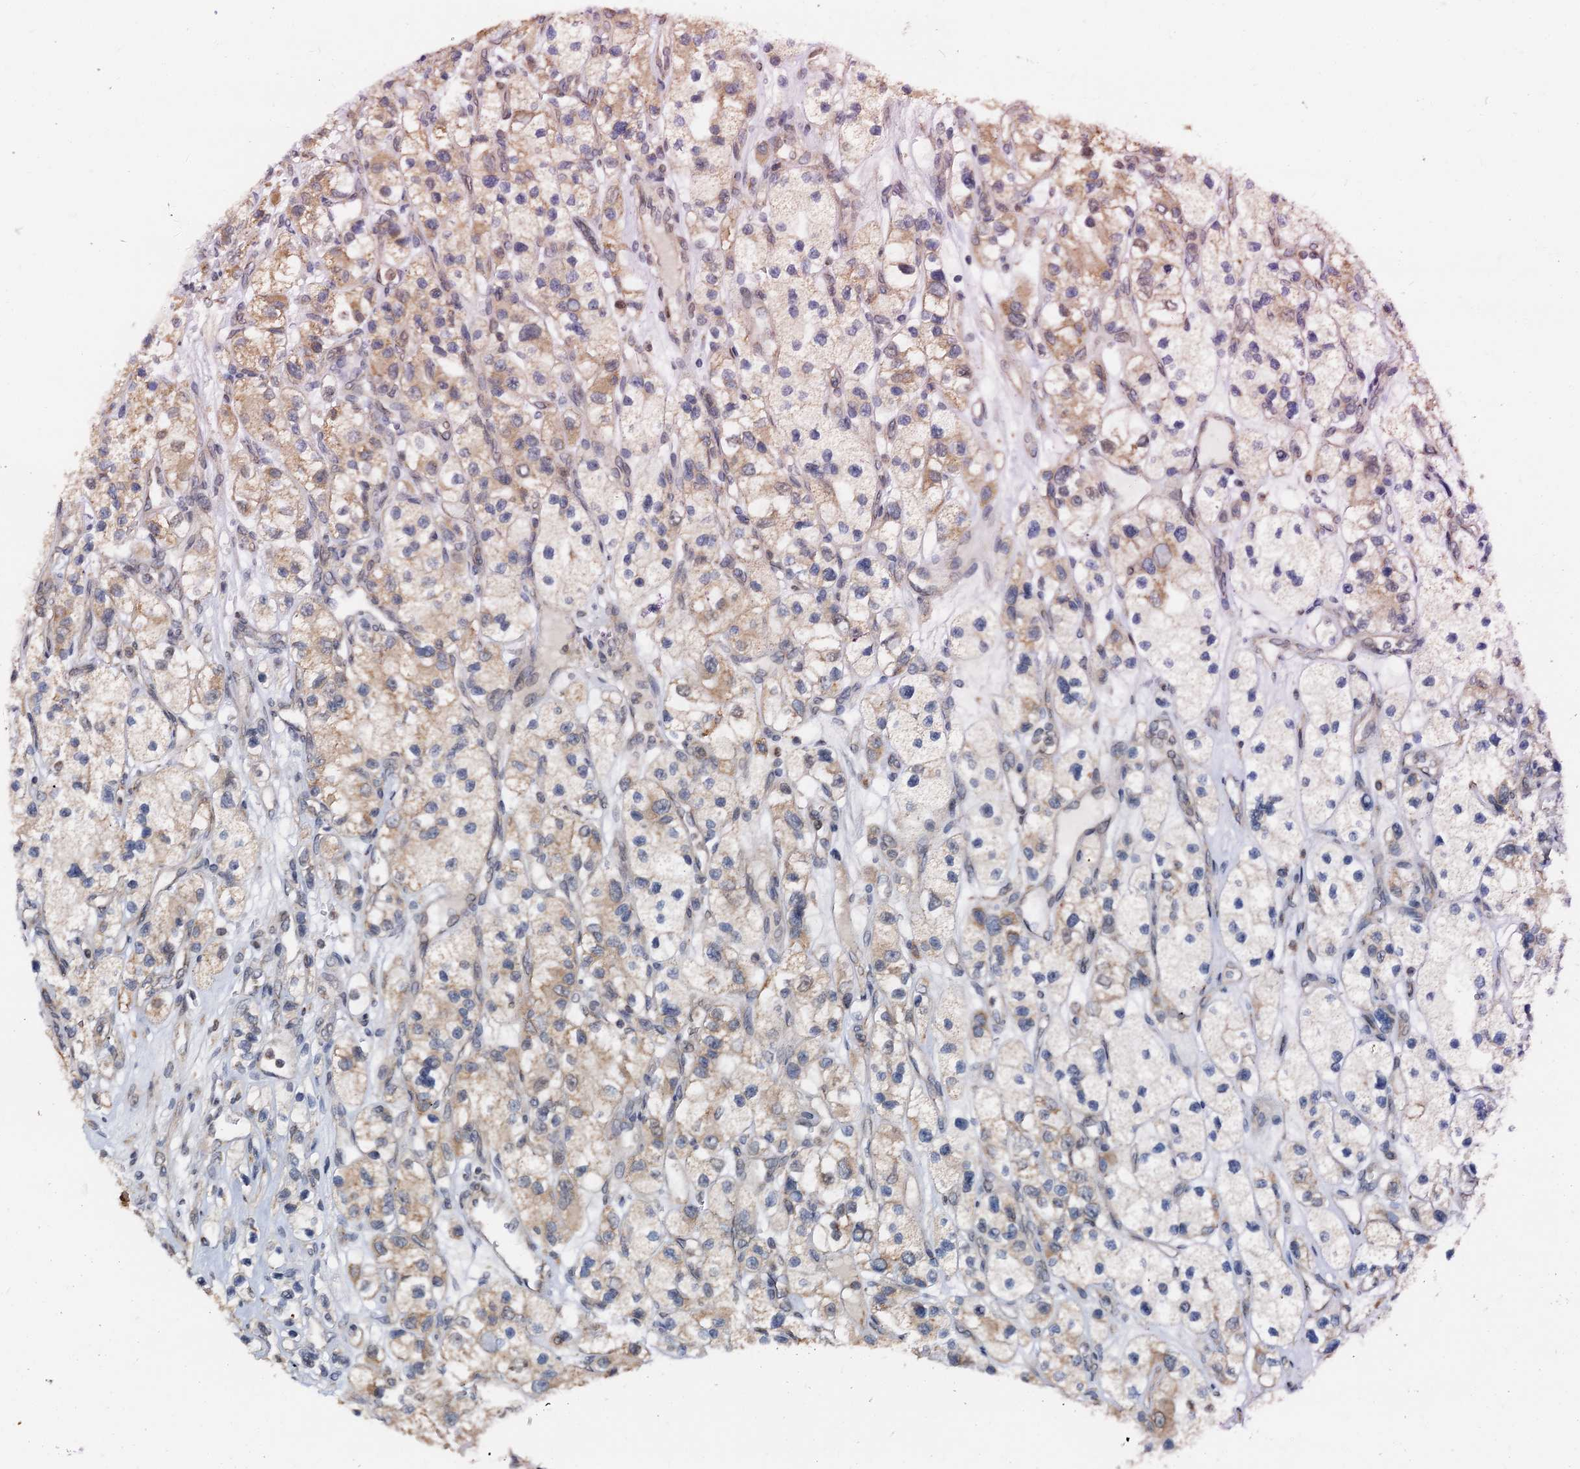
{"staining": {"intensity": "moderate", "quantity": "25%-75%", "location": "cytoplasmic/membranous"}, "tissue": "renal cancer", "cell_type": "Tumor cells", "image_type": "cancer", "snomed": [{"axis": "morphology", "description": "Adenocarcinoma, NOS"}, {"axis": "topography", "description": "Kidney"}], "caption": "Immunohistochemical staining of human adenocarcinoma (renal) reveals moderate cytoplasmic/membranous protein expression in about 25%-75% of tumor cells.", "gene": "MCMBP", "patient": {"sex": "female", "age": 57}}